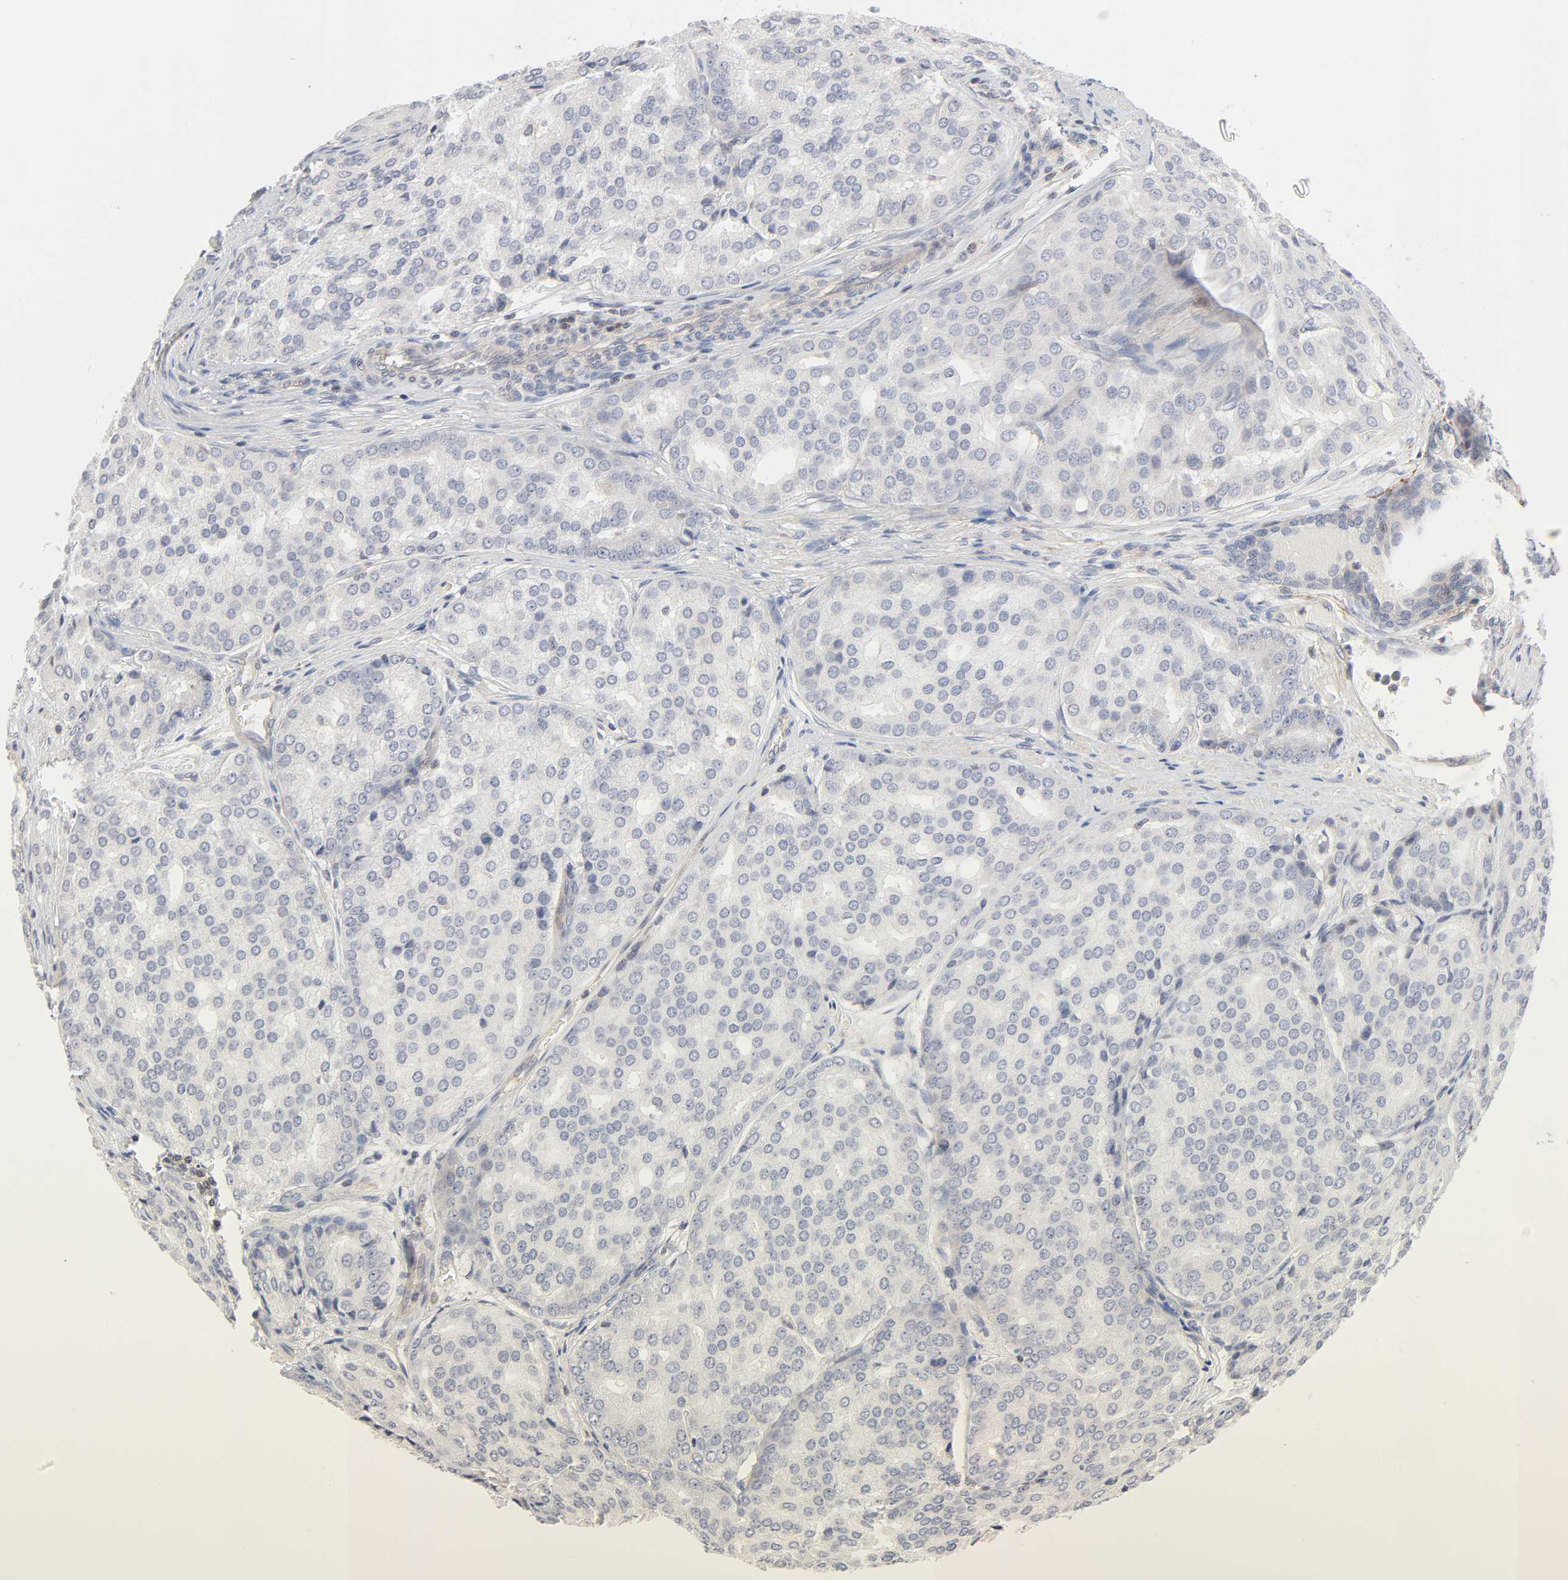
{"staining": {"intensity": "negative", "quantity": "none", "location": "none"}, "tissue": "prostate cancer", "cell_type": "Tumor cells", "image_type": "cancer", "snomed": [{"axis": "morphology", "description": "Adenocarcinoma, High grade"}, {"axis": "topography", "description": "Prostate"}], "caption": "Tumor cells are negative for brown protein staining in adenocarcinoma (high-grade) (prostate).", "gene": "IL4R", "patient": {"sex": "male", "age": 64}}